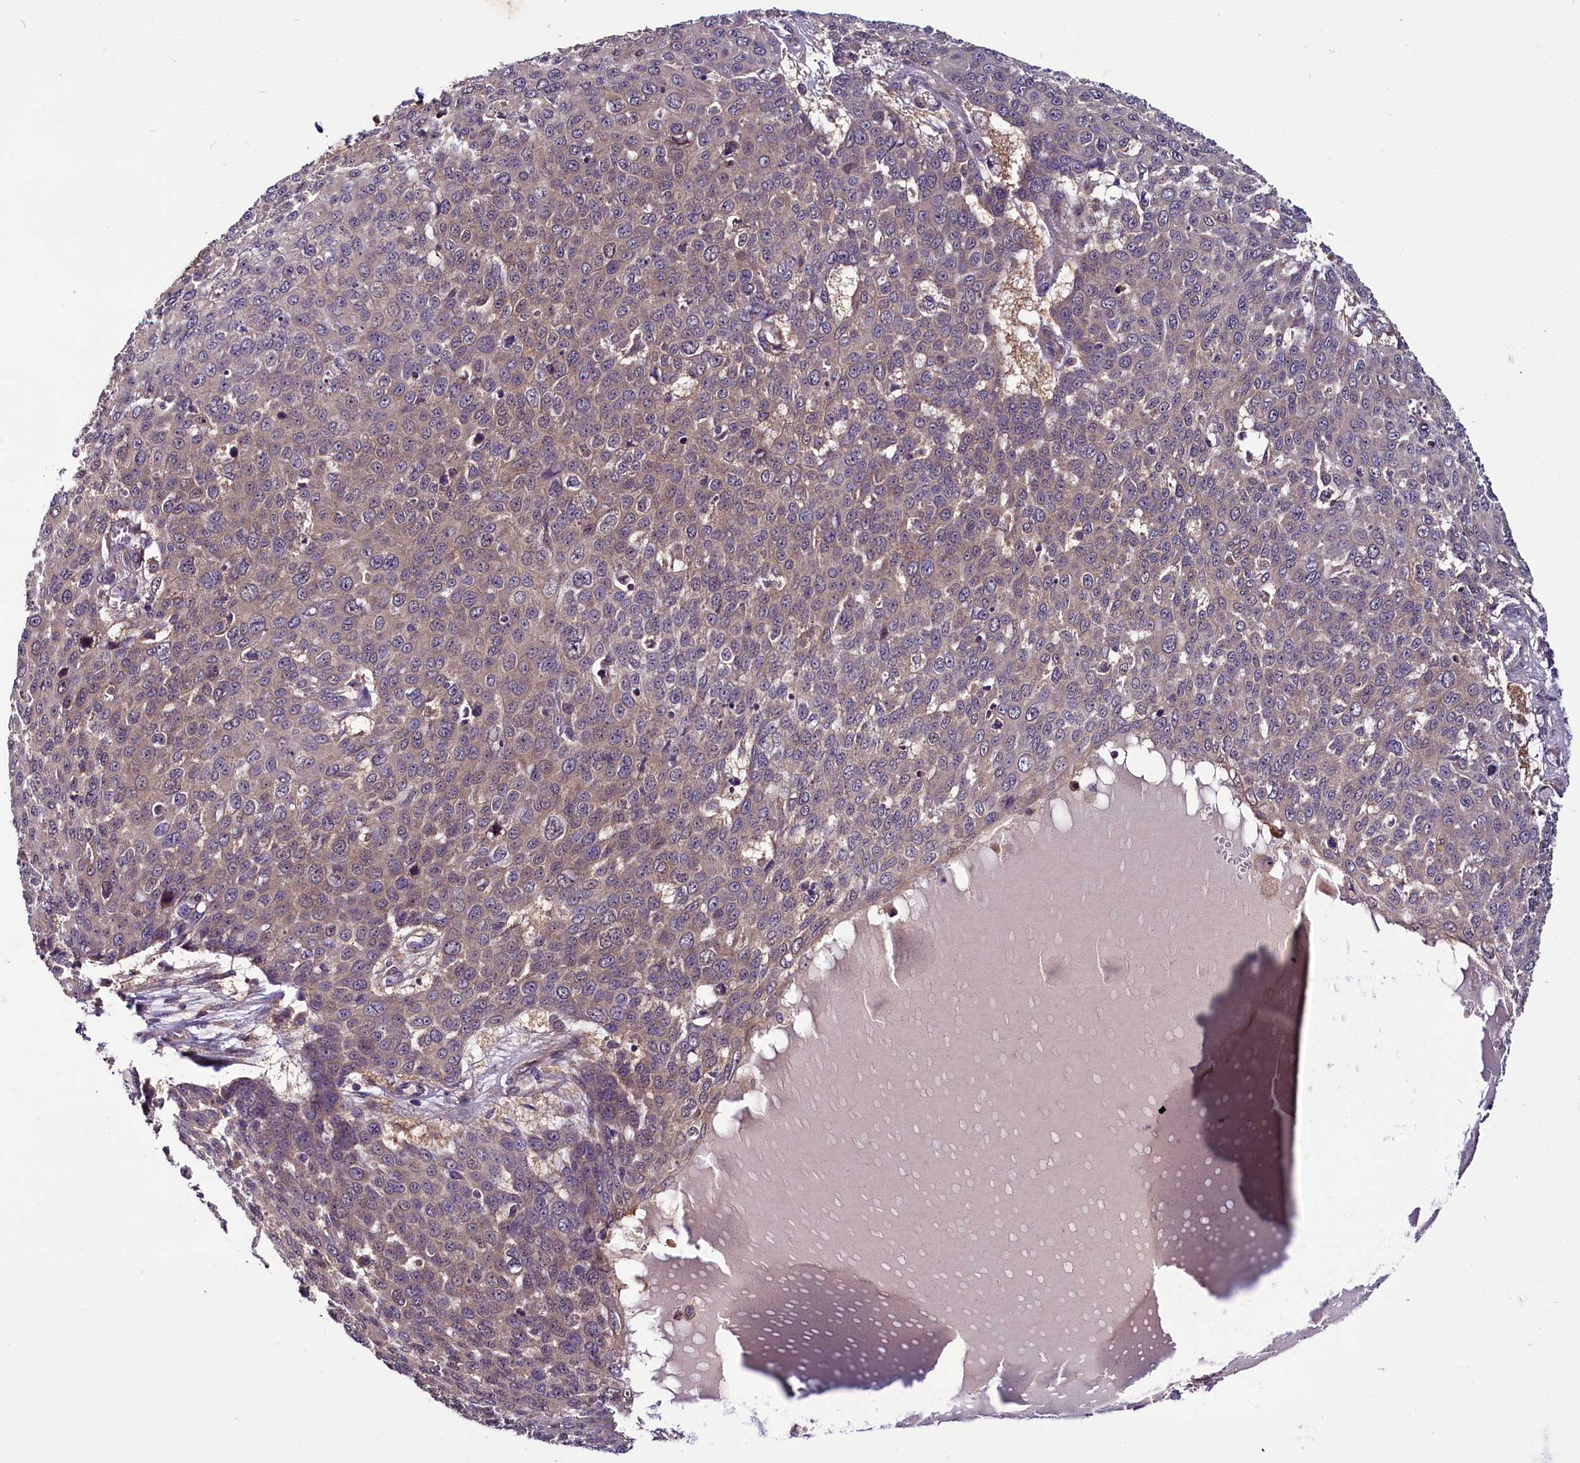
{"staining": {"intensity": "weak", "quantity": "<25%", "location": "cytoplasmic/membranous"}, "tissue": "skin cancer", "cell_type": "Tumor cells", "image_type": "cancer", "snomed": [{"axis": "morphology", "description": "Squamous cell carcinoma, NOS"}, {"axis": "topography", "description": "Skin"}], "caption": "Protein analysis of skin cancer (squamous cell carcinoma) reveals no significant positivity in tumor cells. (Stains: DAB immunohistochemistry (IHC) with hematoxylin counter stain, Microscopy: brightfield microscopy at high magnification).", "gene": "RPUSD2", "patient": {"sex": "male", "age": 71}}